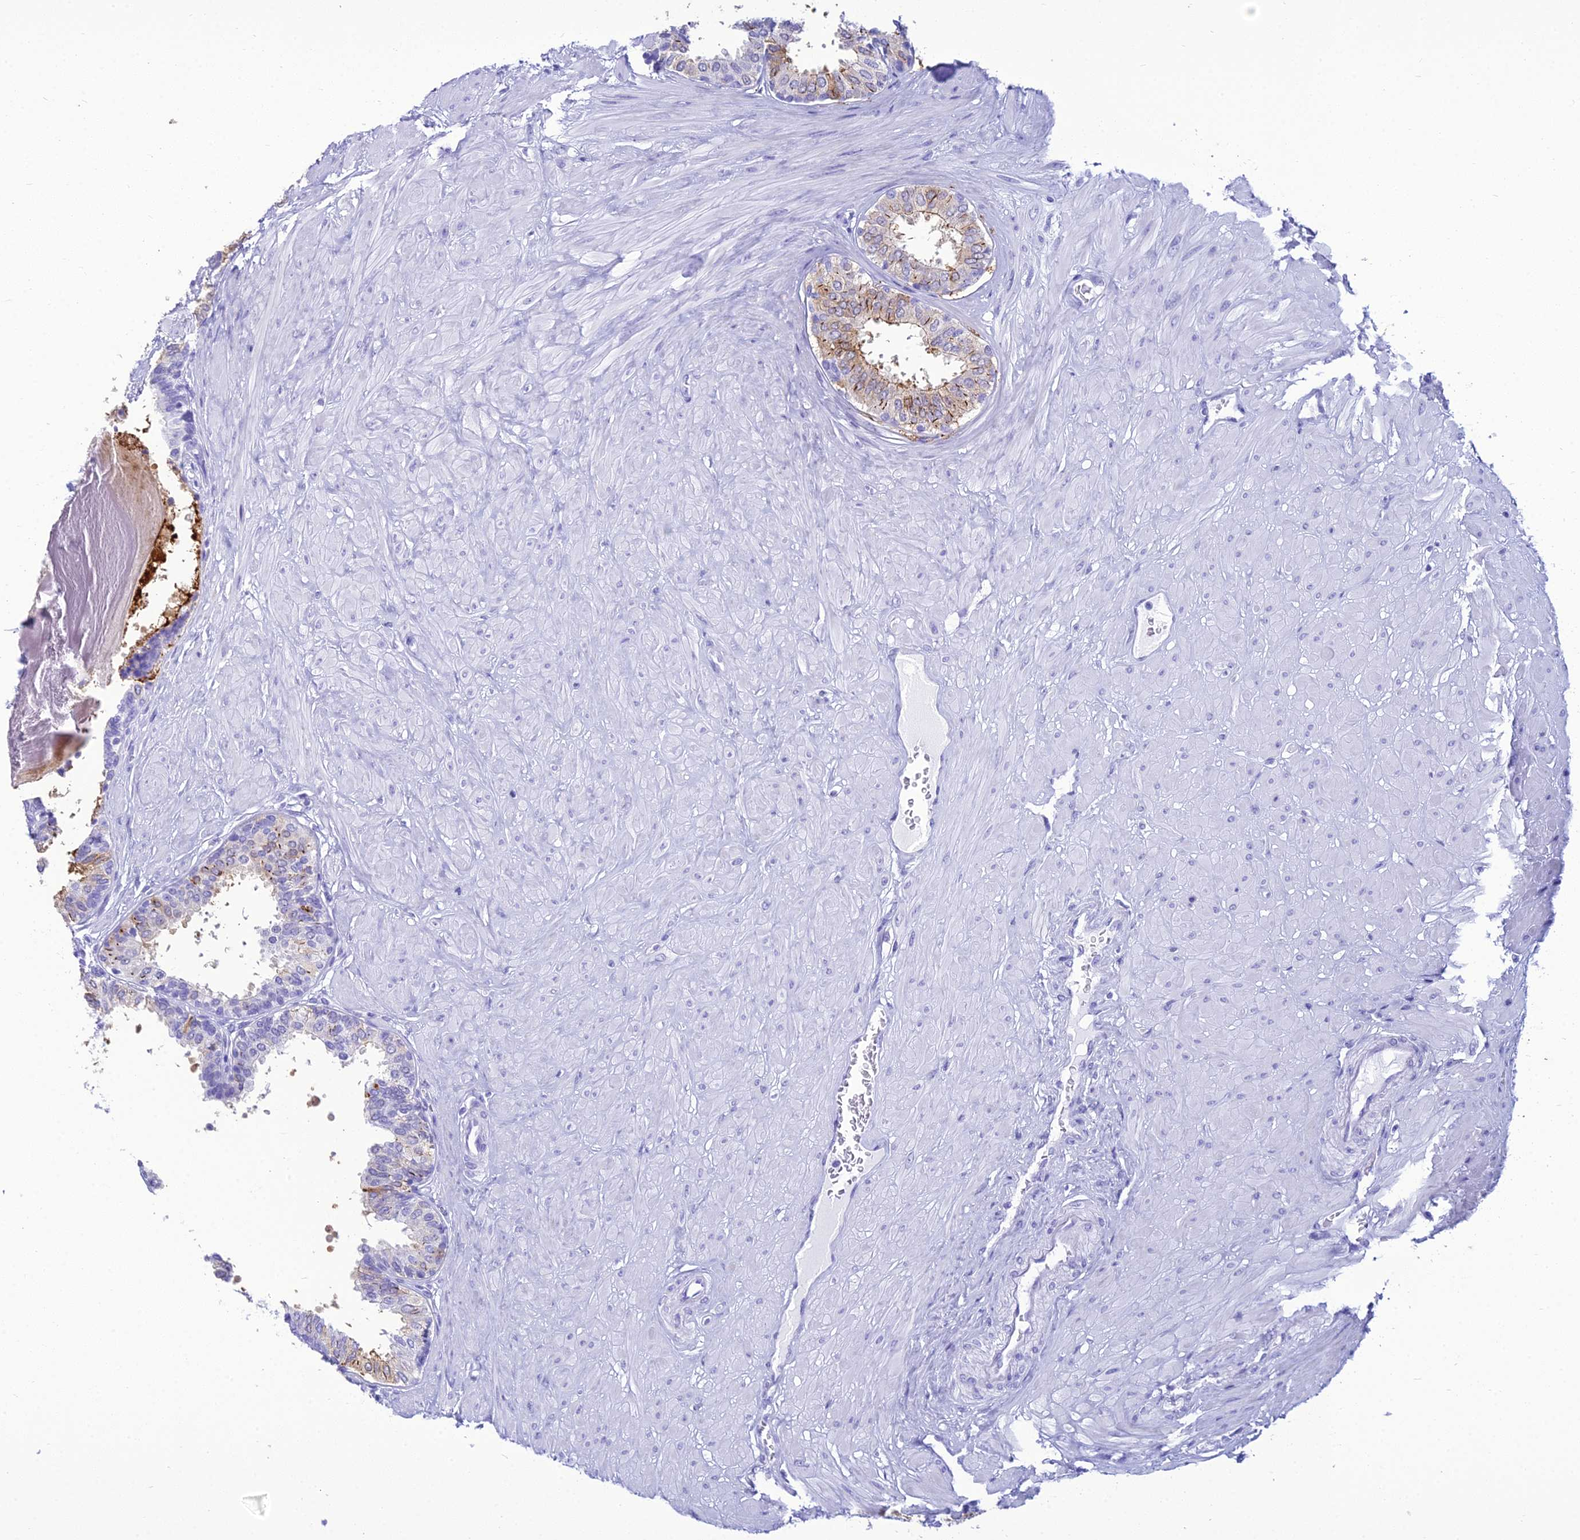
{"staining": {"intensity": "moderate", "quantity": "<25%", "location": "cytoplasmic/membranous"}, "tissue": "prostate", "cell_type": "Glandular cells", "image_type": "normal", "snomed": [{"axis": "morphology", "description": "Normal tissue, NOS"}, {"axis": "topography", "description": "Prostate"}], "caption": "Immunohistochemistry staining of benign prostate, which demonstrates low levels of moderate cytoplasmic/membranous positivity in about <25% of glandular cells indicating moderate cytoplasmic/membranous protein positivity. The staining was performed using DAB (brown) for protein detection and nuclei were counterstained in hematoxylin (blue).", "gene": "ZNF442", "patient": {"sex": "male", "age": 48}}